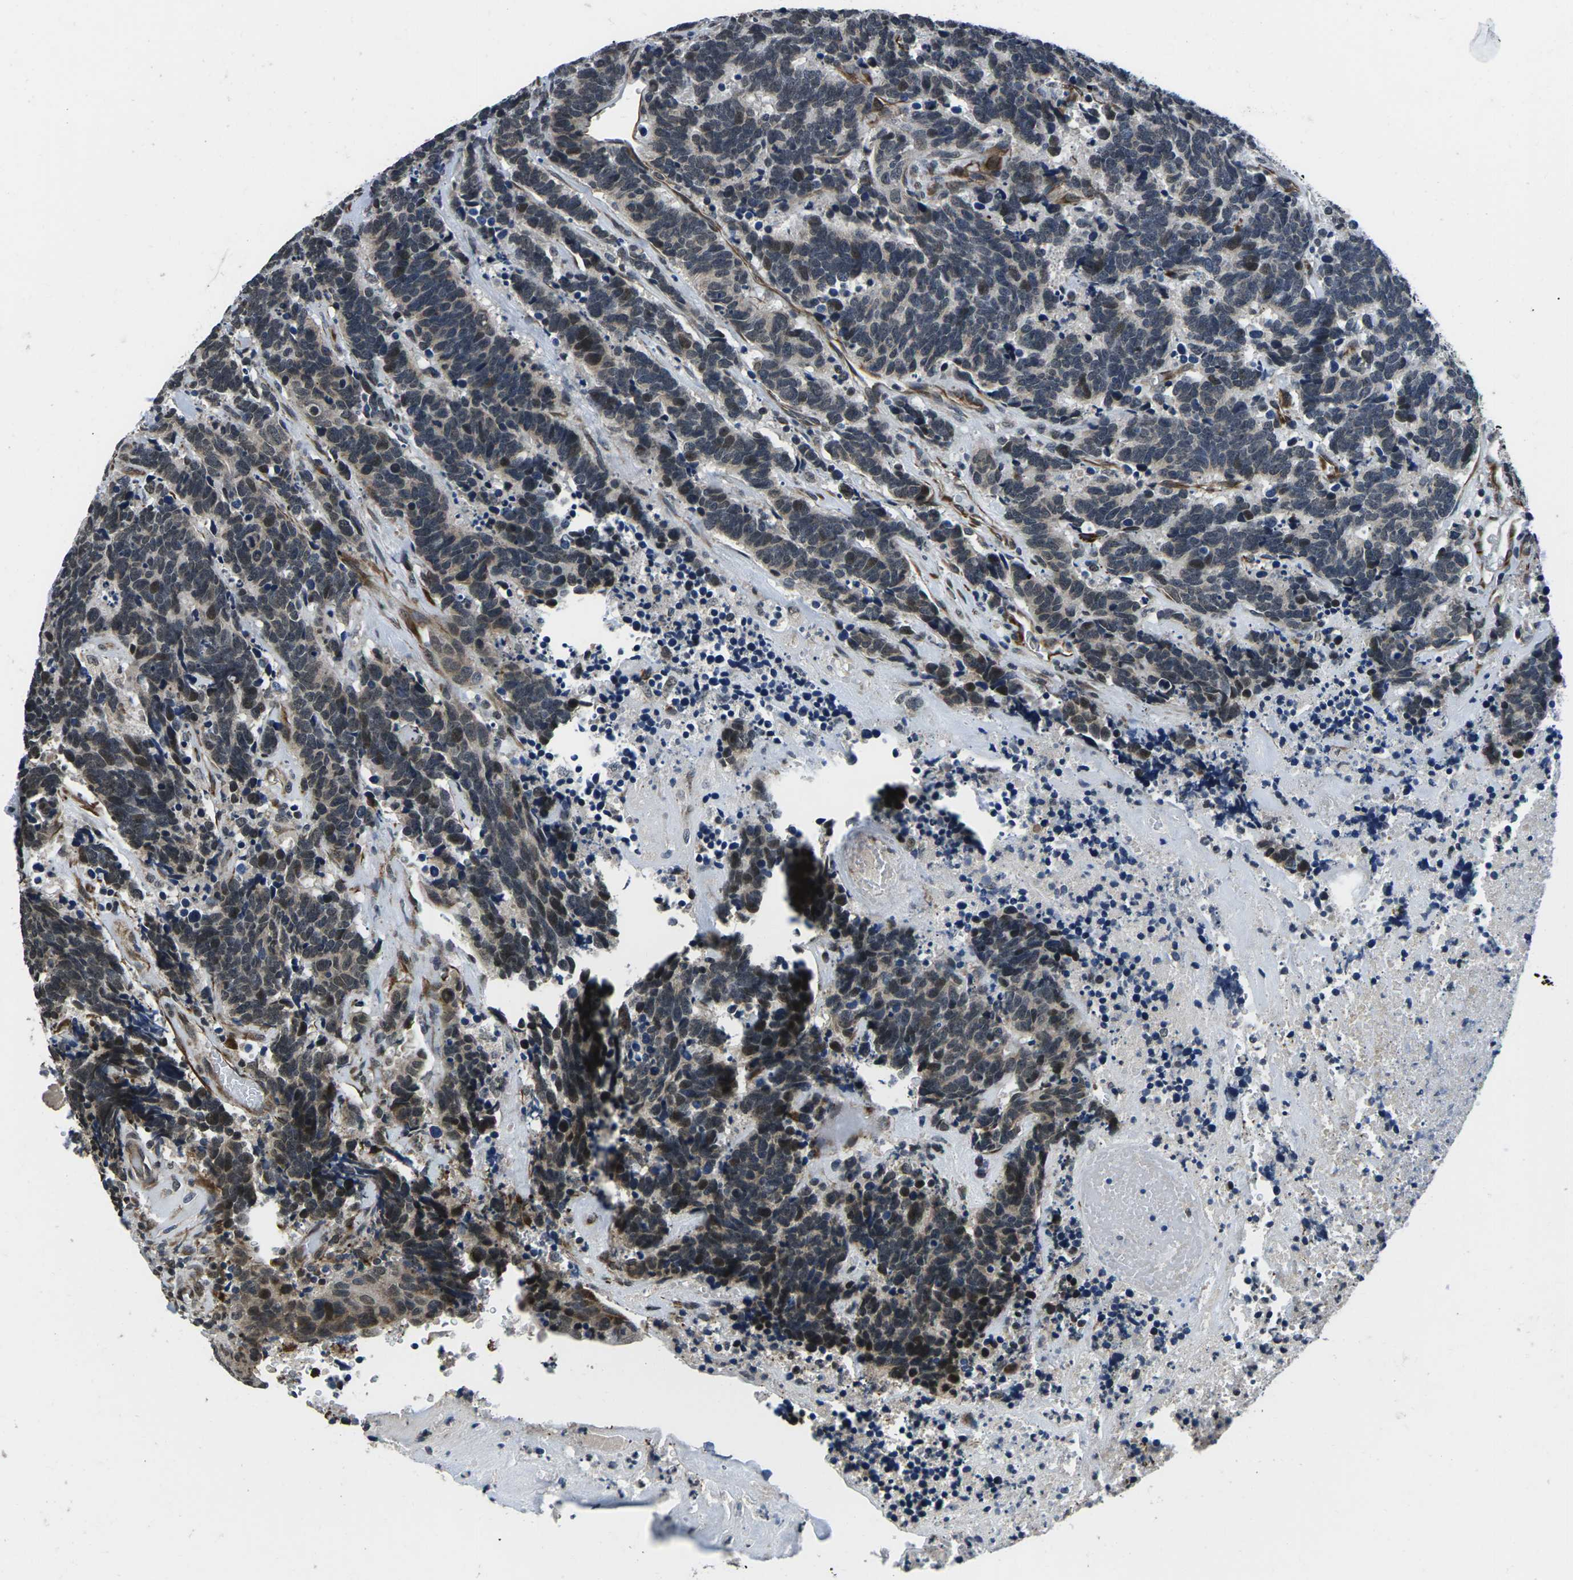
{"staining": {"intensity": "moderate", "quantity": "25%-75%", "location": "cytoplasmic/membranous,nuclear"}, "tissue": "carcinoid", "cell_type": "Tumor cells", "image_type": "cancer", "snomed": [{"axis": "morphology", "description": "Carcinoma, NOS"}, {"axis": "morphology", "description": "Carcinoid, malignant, NOS"}, {"axis": "topography", "description": "Urinary bladder"}], "caption": "About 25%-75% of tumor cells in carcinoid reveal moderate cytoplasmic/membranous and nuclear protein positivity as visualized by brown immunohistochemical staining.", "gene": "CCNE1", "patient": {"sex": "male", "age": 57}}